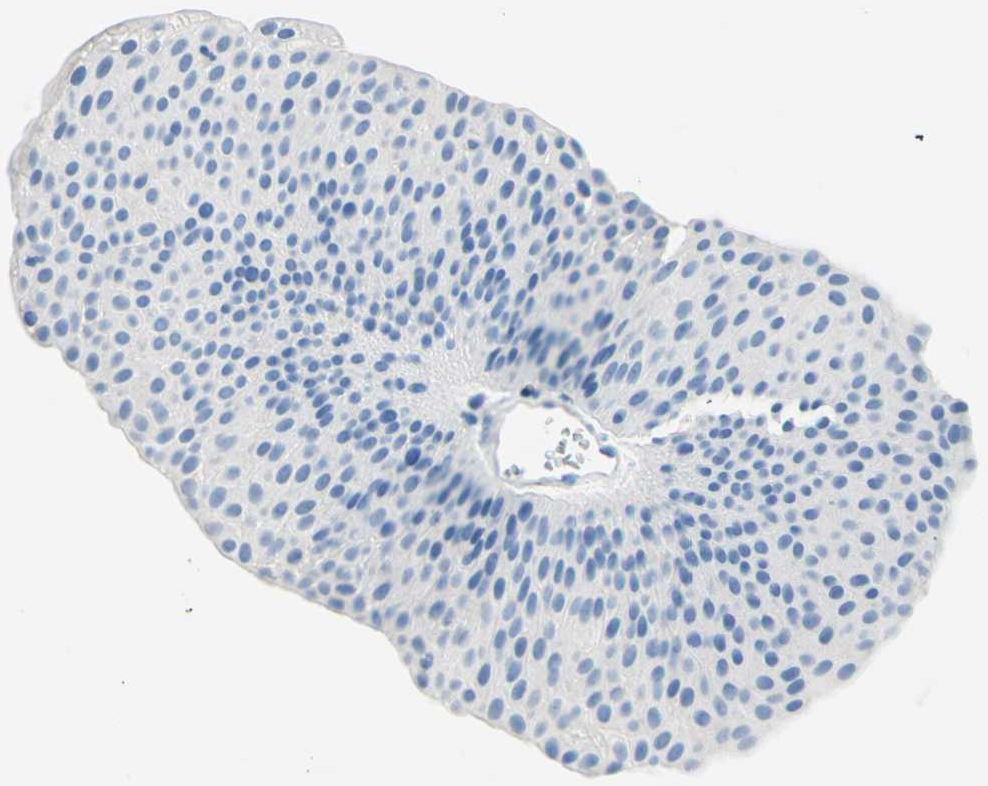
{"staining": {"intensity": "negative", "quantity": "none", "location": "none"}, "tissue": "urothelial cancer", "cell_type": "Tumor cells", "image_type": "cancer", "snomed": [{"axis": "morphology", "description": "Urothelial carcinoma, Low grade"}, {"axis": "topography", "description": "Urinary bladder"}], "caption": "IHC of urothelial cancer exhibits no positivity in tumor cells.", "gene": "MYH2", "patient": {"sex": "female", "age": 60}}